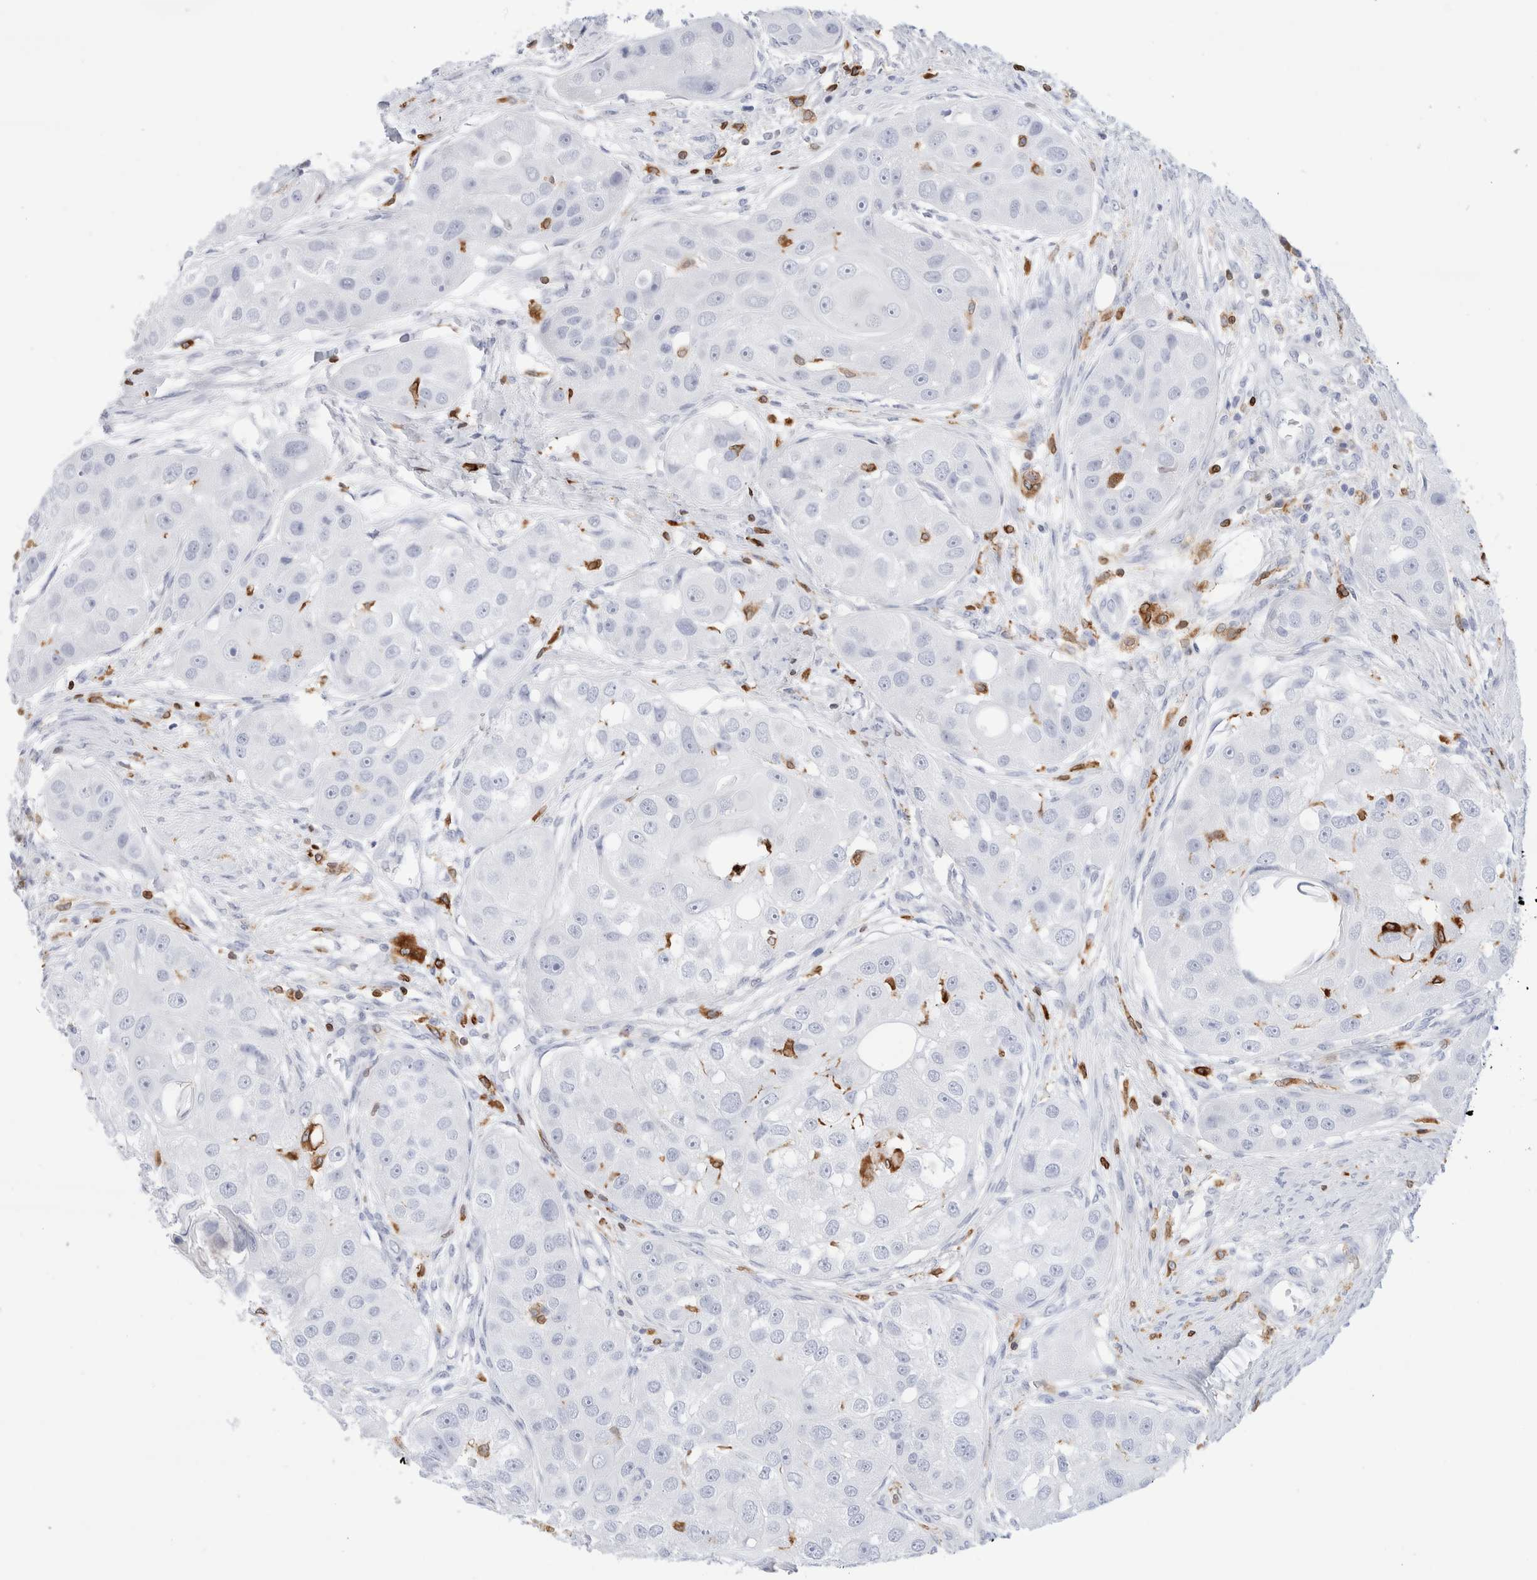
{"staining": {"intensity": "negative", "quantity": "none", "location": "none"}, "tissue": "head and neck cancer", "cell_type": "Tumor cells", "image_type": "cancer", "snomed": [{"axis": "morphology", "description": "Normal tissue, NOS"}, {"axis": "morphology", "description": "Squamous cell carcinoma, NOS"}, {"axis": "topography", "description": "Skeletal muscle"}, {"axis": "topography", "description": "Head-Neck"}], "caption": "A photomicrograph of head and neck cancer (squamous cell carcinoma) stained for a protein demonstrates no brown staining in tumor cells. The staining is performed using DAB (3,3'-diaminobenzidine) brown chromogen with nuclei counter-stained in using hematoxylin.", "gene": "ALOX5AP", "patient": {"sex": "male", "age": 51}}